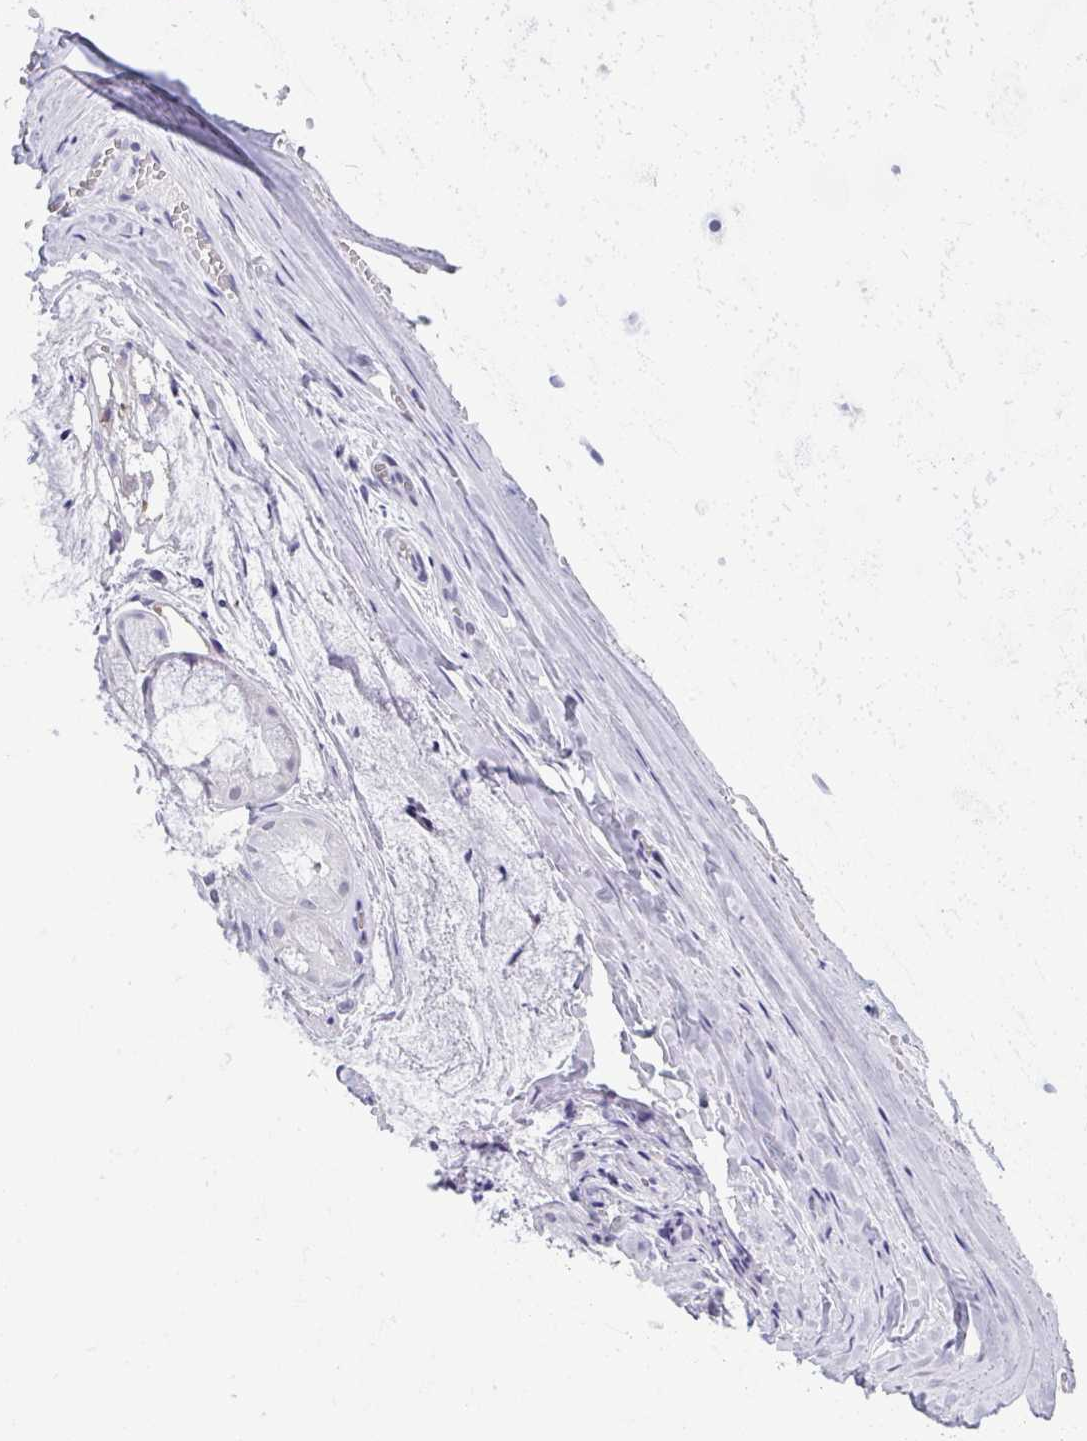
{"staining": {"intensity": "negative", "quantity": "none", "location": "none"}, "tissue": "soft tissue", "cell_type": "Fibroblasts", "image_type": "normal", "snomed": [{"axis": "morphology", "description": "Normal tissue, NOS"}, {"axis": "topography", "description": "Cartilage tissue"}, {"axis": "topography", "description": "Nasopharynx"}, {"axis": "topography", "description": "Thyroid gland"}], "caption": "A high-resolution image shows immunohistochemistry staining of normal soft tissue, which displays no significant expression in fibroblasts.", "gene": "PRDM9", "patient": {"sex": "male", "age": 63}}